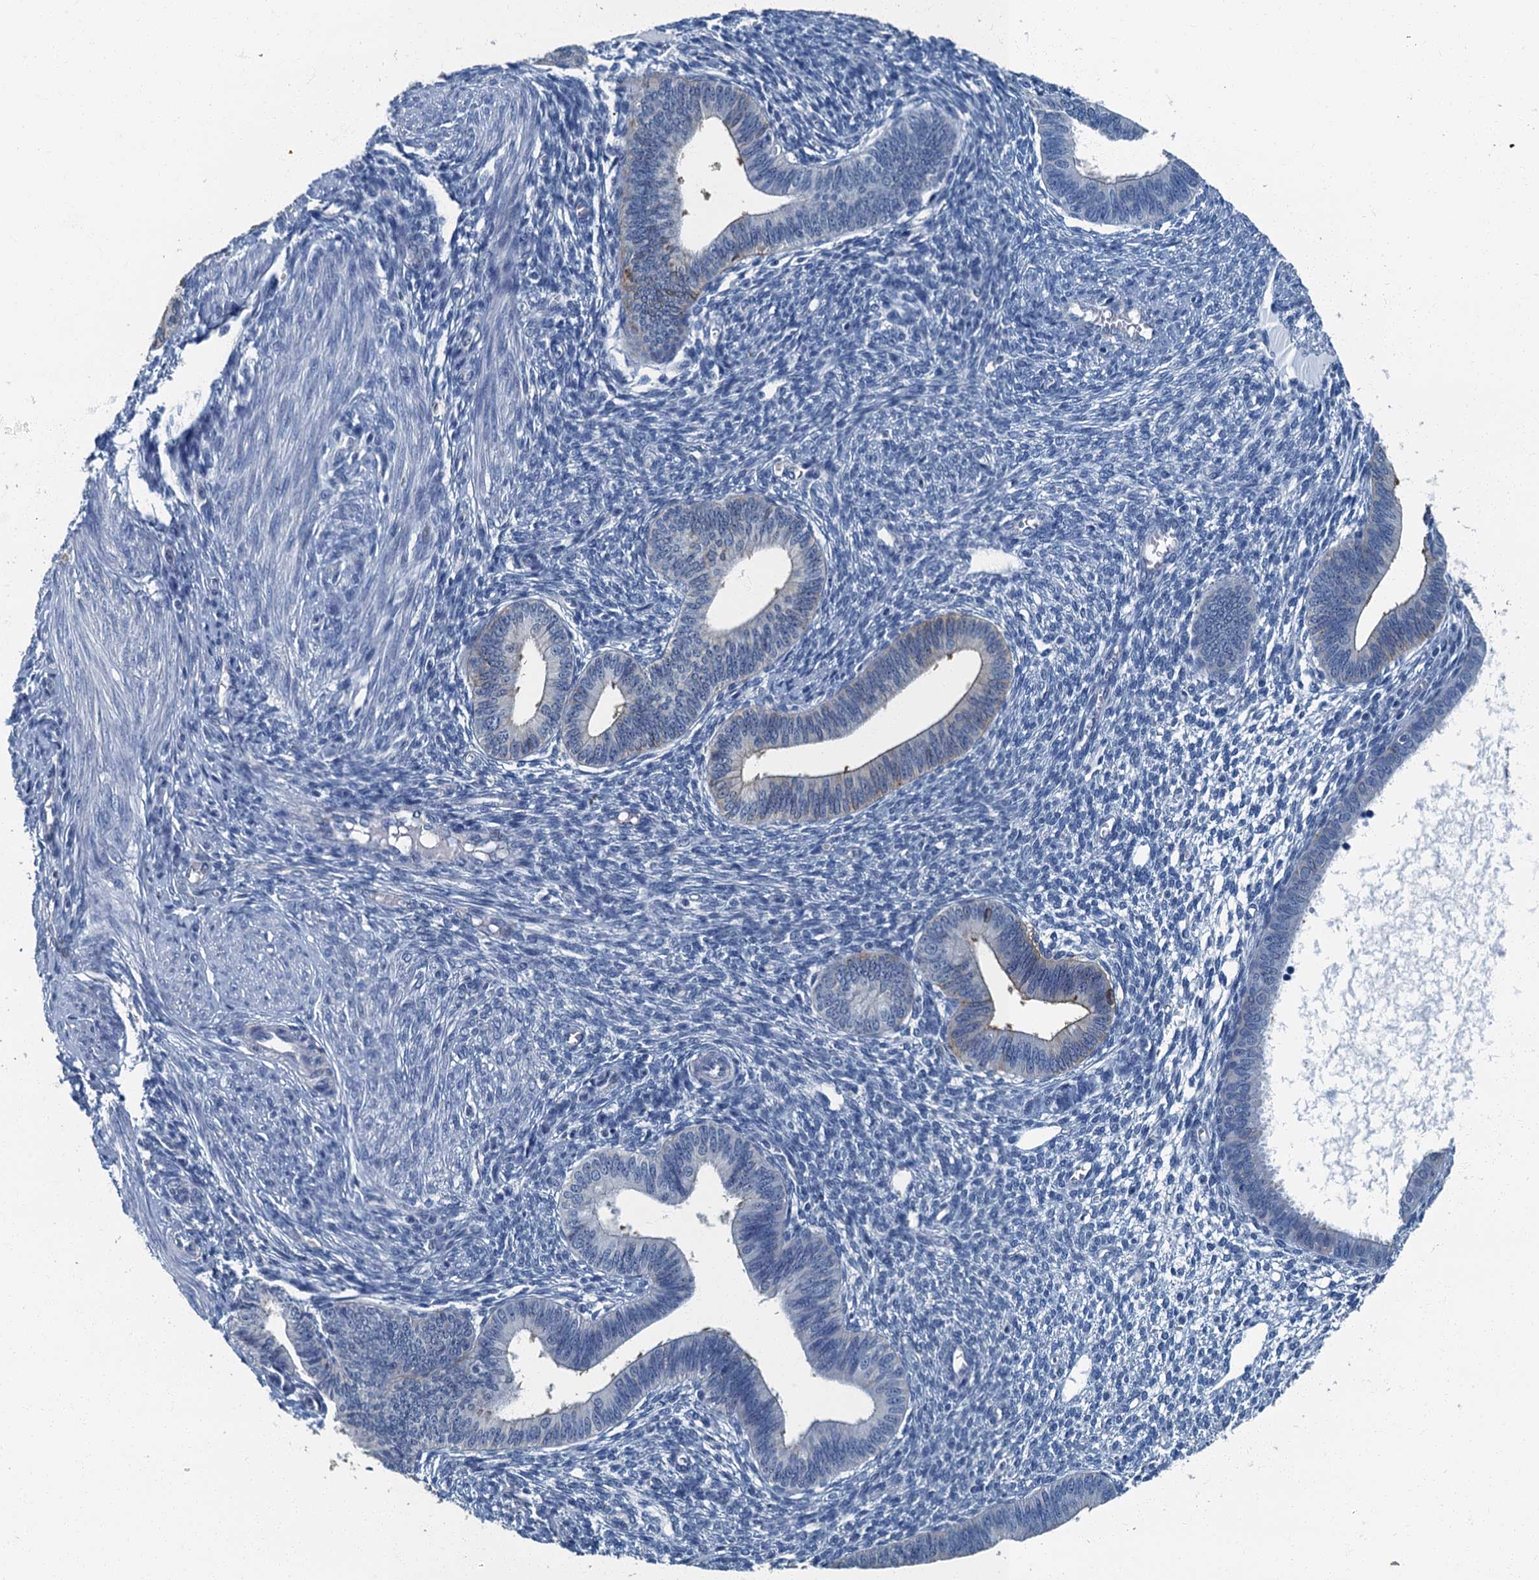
{"staining": {"intensity": "negative", "quantity": "none", "location": "none"}, "tissue": "endometrium", "cell_type": "Cells in endometrial stroma", "image_type": "normal", "snomed": [{"axis": "morphology", "description": "Normal tissue, NOS"}, {"axis": "topography", "description": "Endometrium"}], "caption": "This photomicrograph is of benign endometrium stained with IHC to label a protein in brown with the nuclei are counter-stained blue. There is no positivity in cells in endometrial stroma. Brightfield microscopy of immunohistochemistry stained with DAB (3,3'-diaminobenzidine) (brown) and hematoxylin (blue), captured at high magnification.", "gene": "GADL1", "patient": {"sex": "female", "age": 46}}